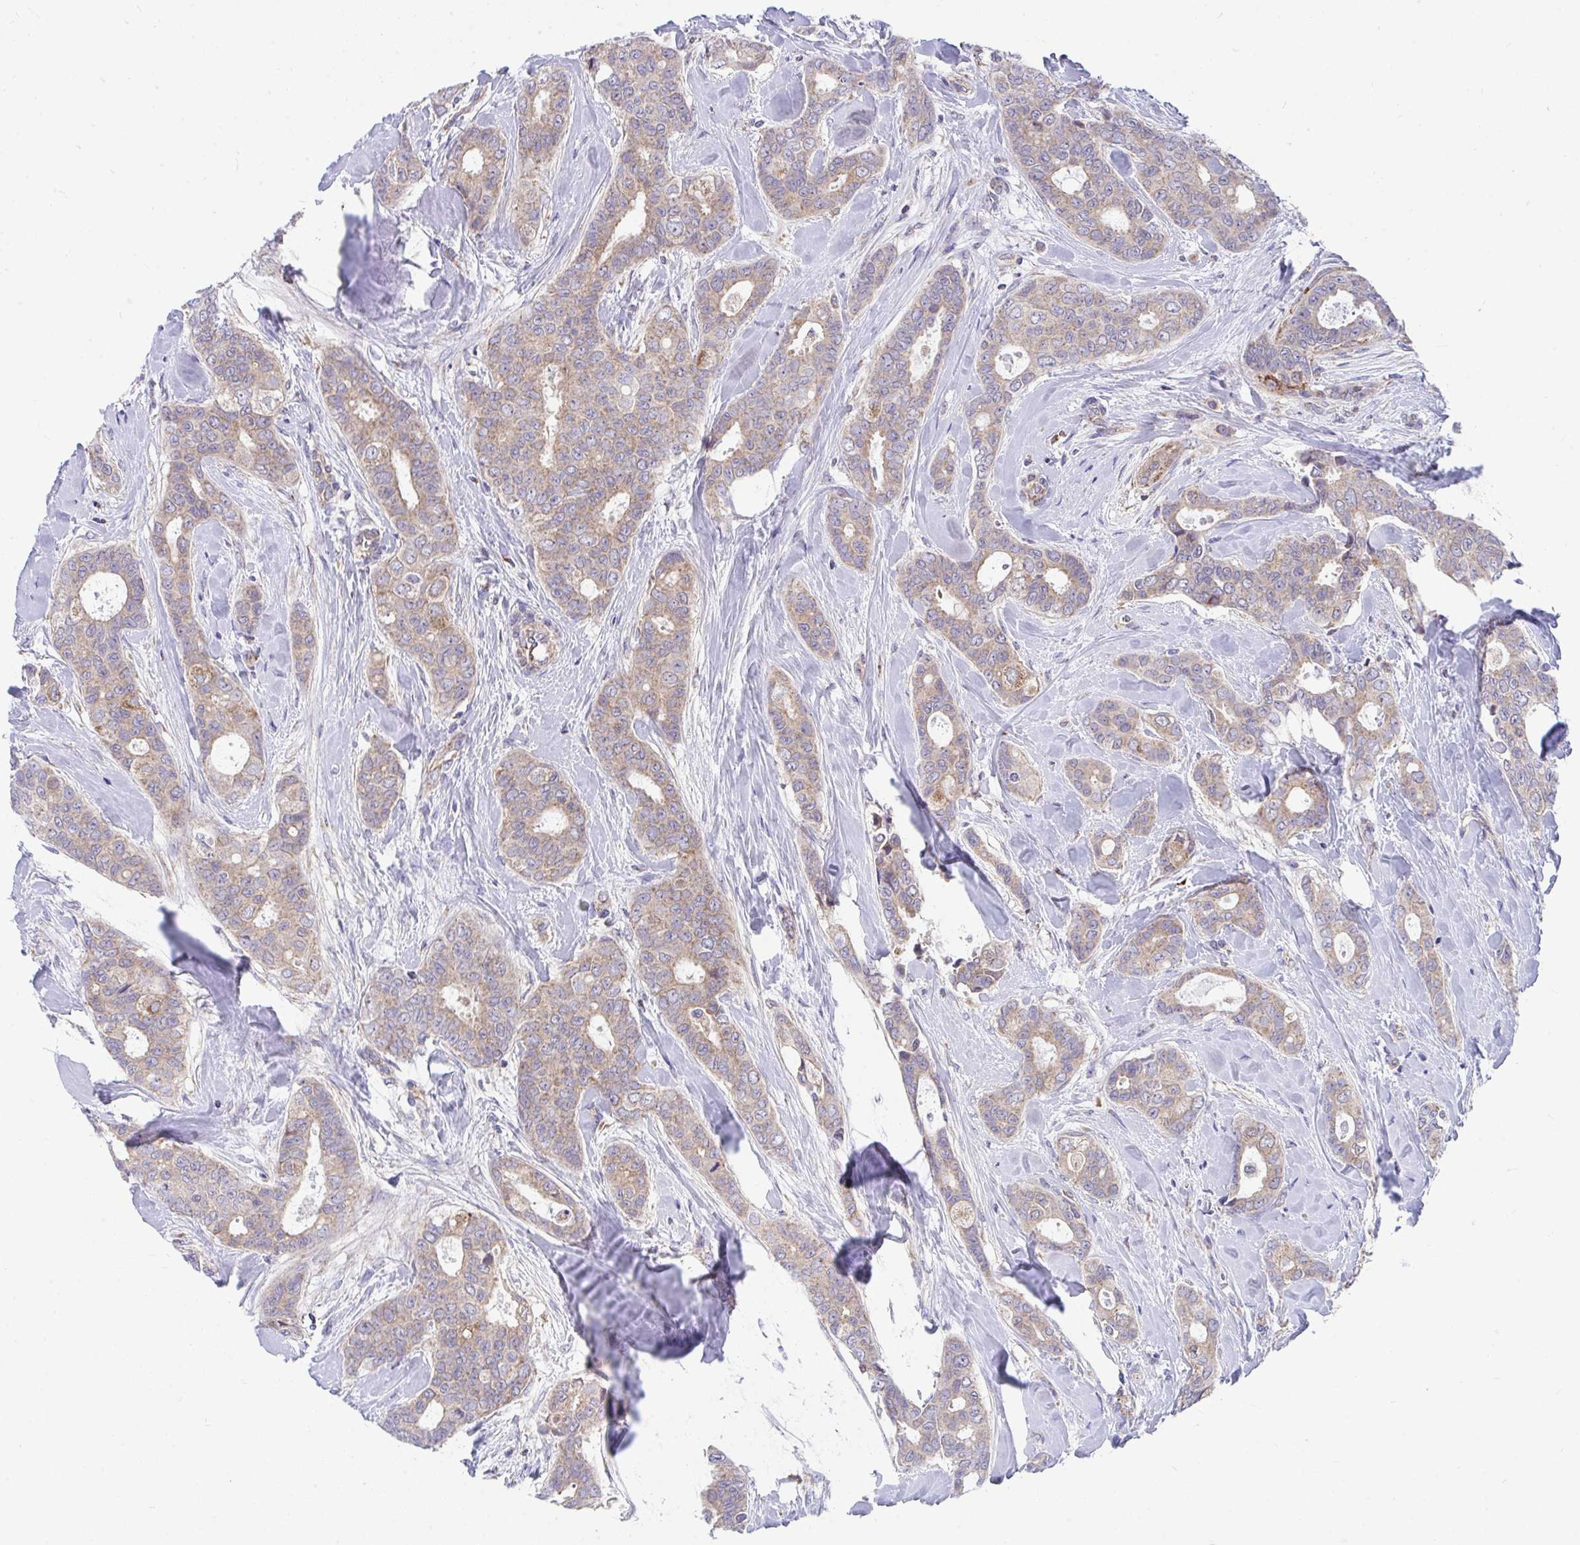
{"staining": {"intensity": "weak", "quantity": "25%-75%", "location": "cytoplasmic/membranous"}, "tissue": "breast cancer", "cell_type": "Tumor cells", "image_type": "cancer", "snomed": [{"axis": "morphology", "description": "Duct carcinoma"}, {"axis": "topography", "description": "Breast"}], "caption": "Immunohistochemistry staining of breast infiltrating ductal carcinoma, which exhibits low levels of weak cytoplasmic/membranous positivity in approximately 25%-75% of tumor cells indicating weak cytoplasmic/membranous protein staining. The staining was performed using DAB (3,3'-diaminobenzidine) (brown) for protein detection and nuclei were counterstained in hematoxylin (blue).", "gene": "FHIP1B", "patient": {"sex": "female", "age": 45}}